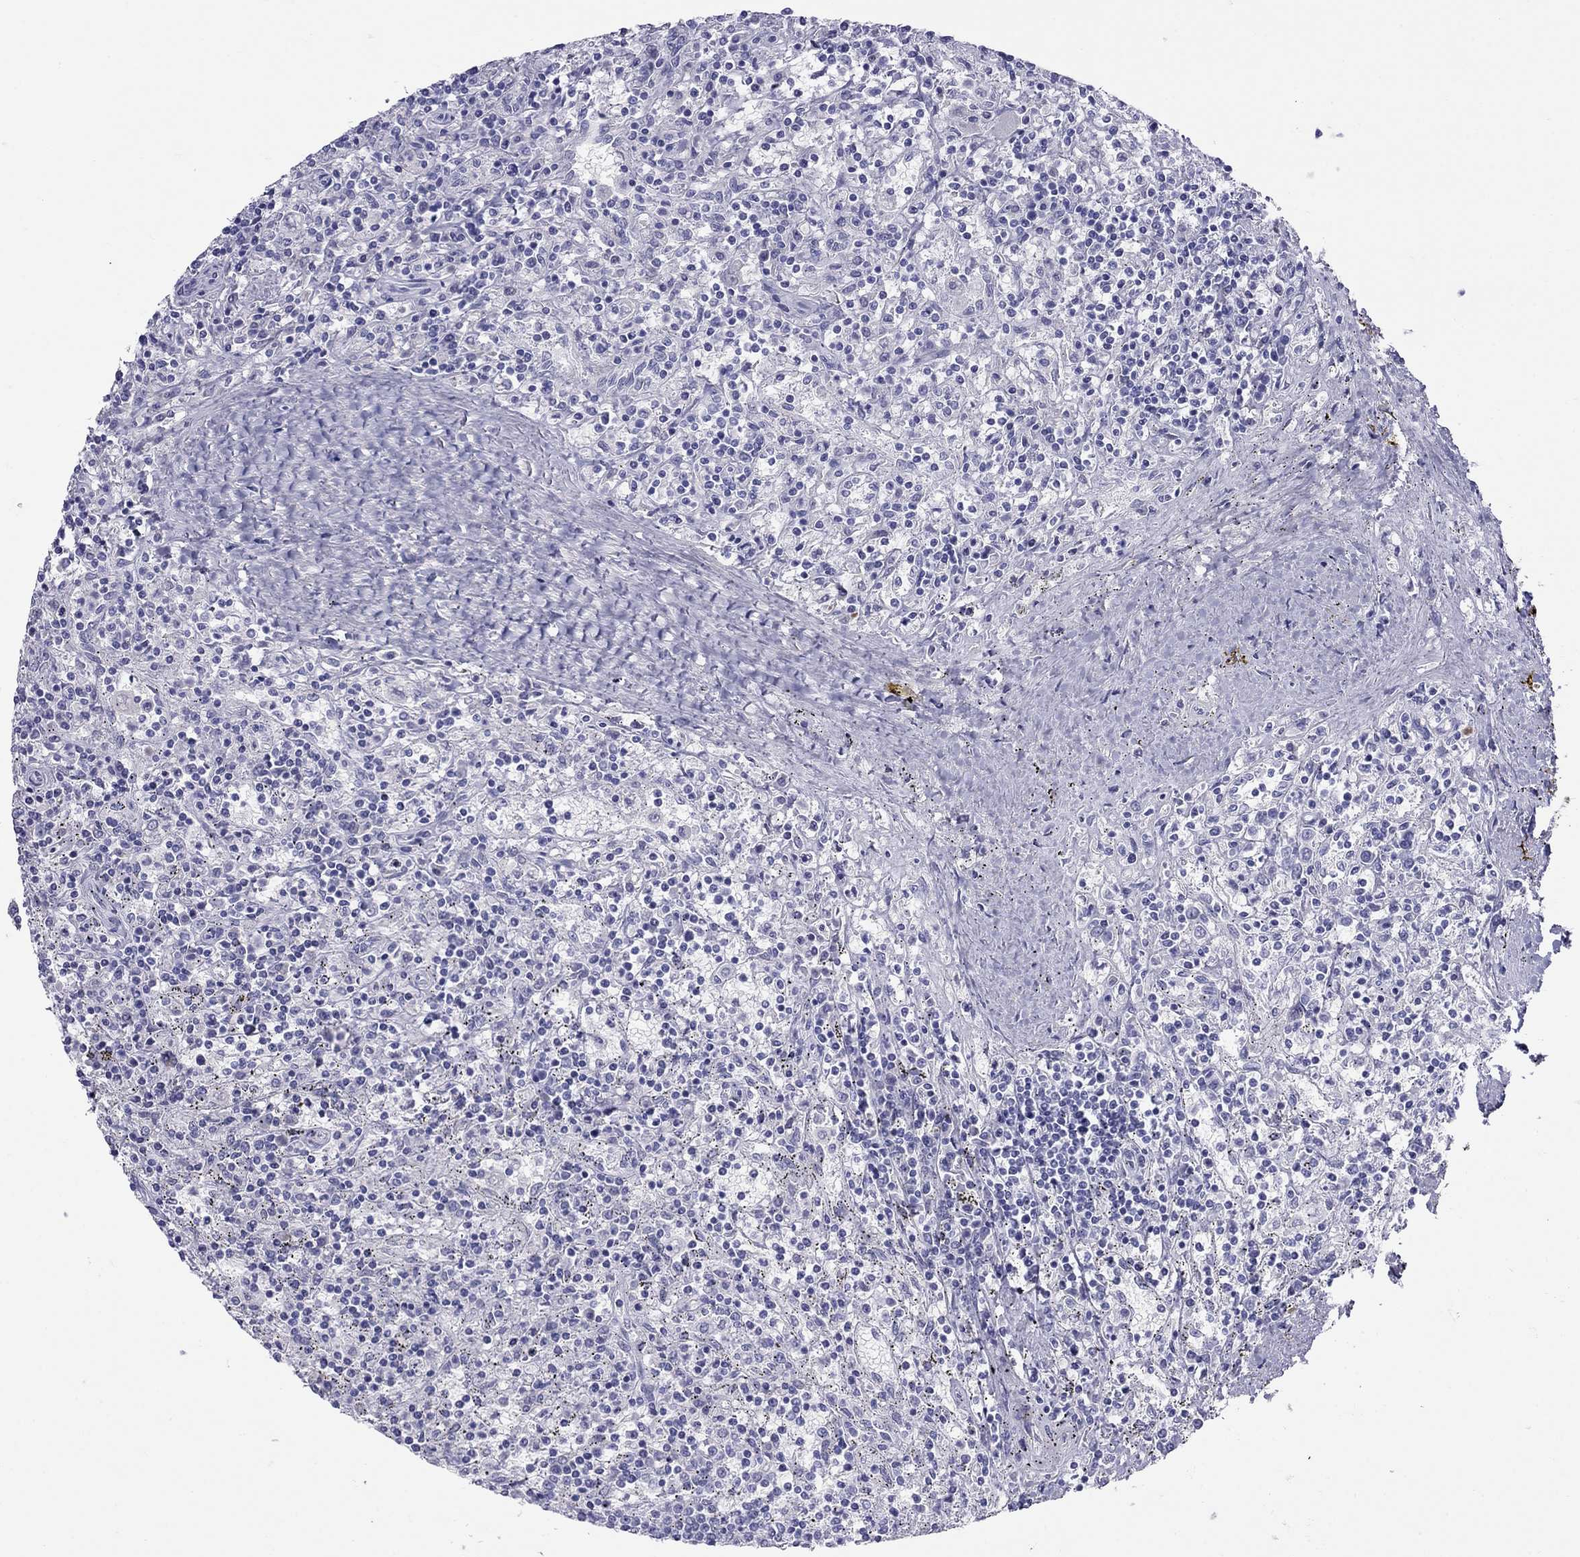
{"staining": {"intensity": "negative", "quantity": "none", "location": "none"}, "tissue": "lymphoma", "cell_type": "Tumor cells", "image_type": "cancer", "snomed": [{"axis": "morphology", "description": "Malignant lymphoma, non-Hodgkin's type, Low grade"}, {"axis": "topography", "description": "Spleen"}], "caption": "Tumor cells are negative for brown protein staining in lymphoma.", "gene": "GRIA2", "patient": {"sex": "male", "age": 62}}